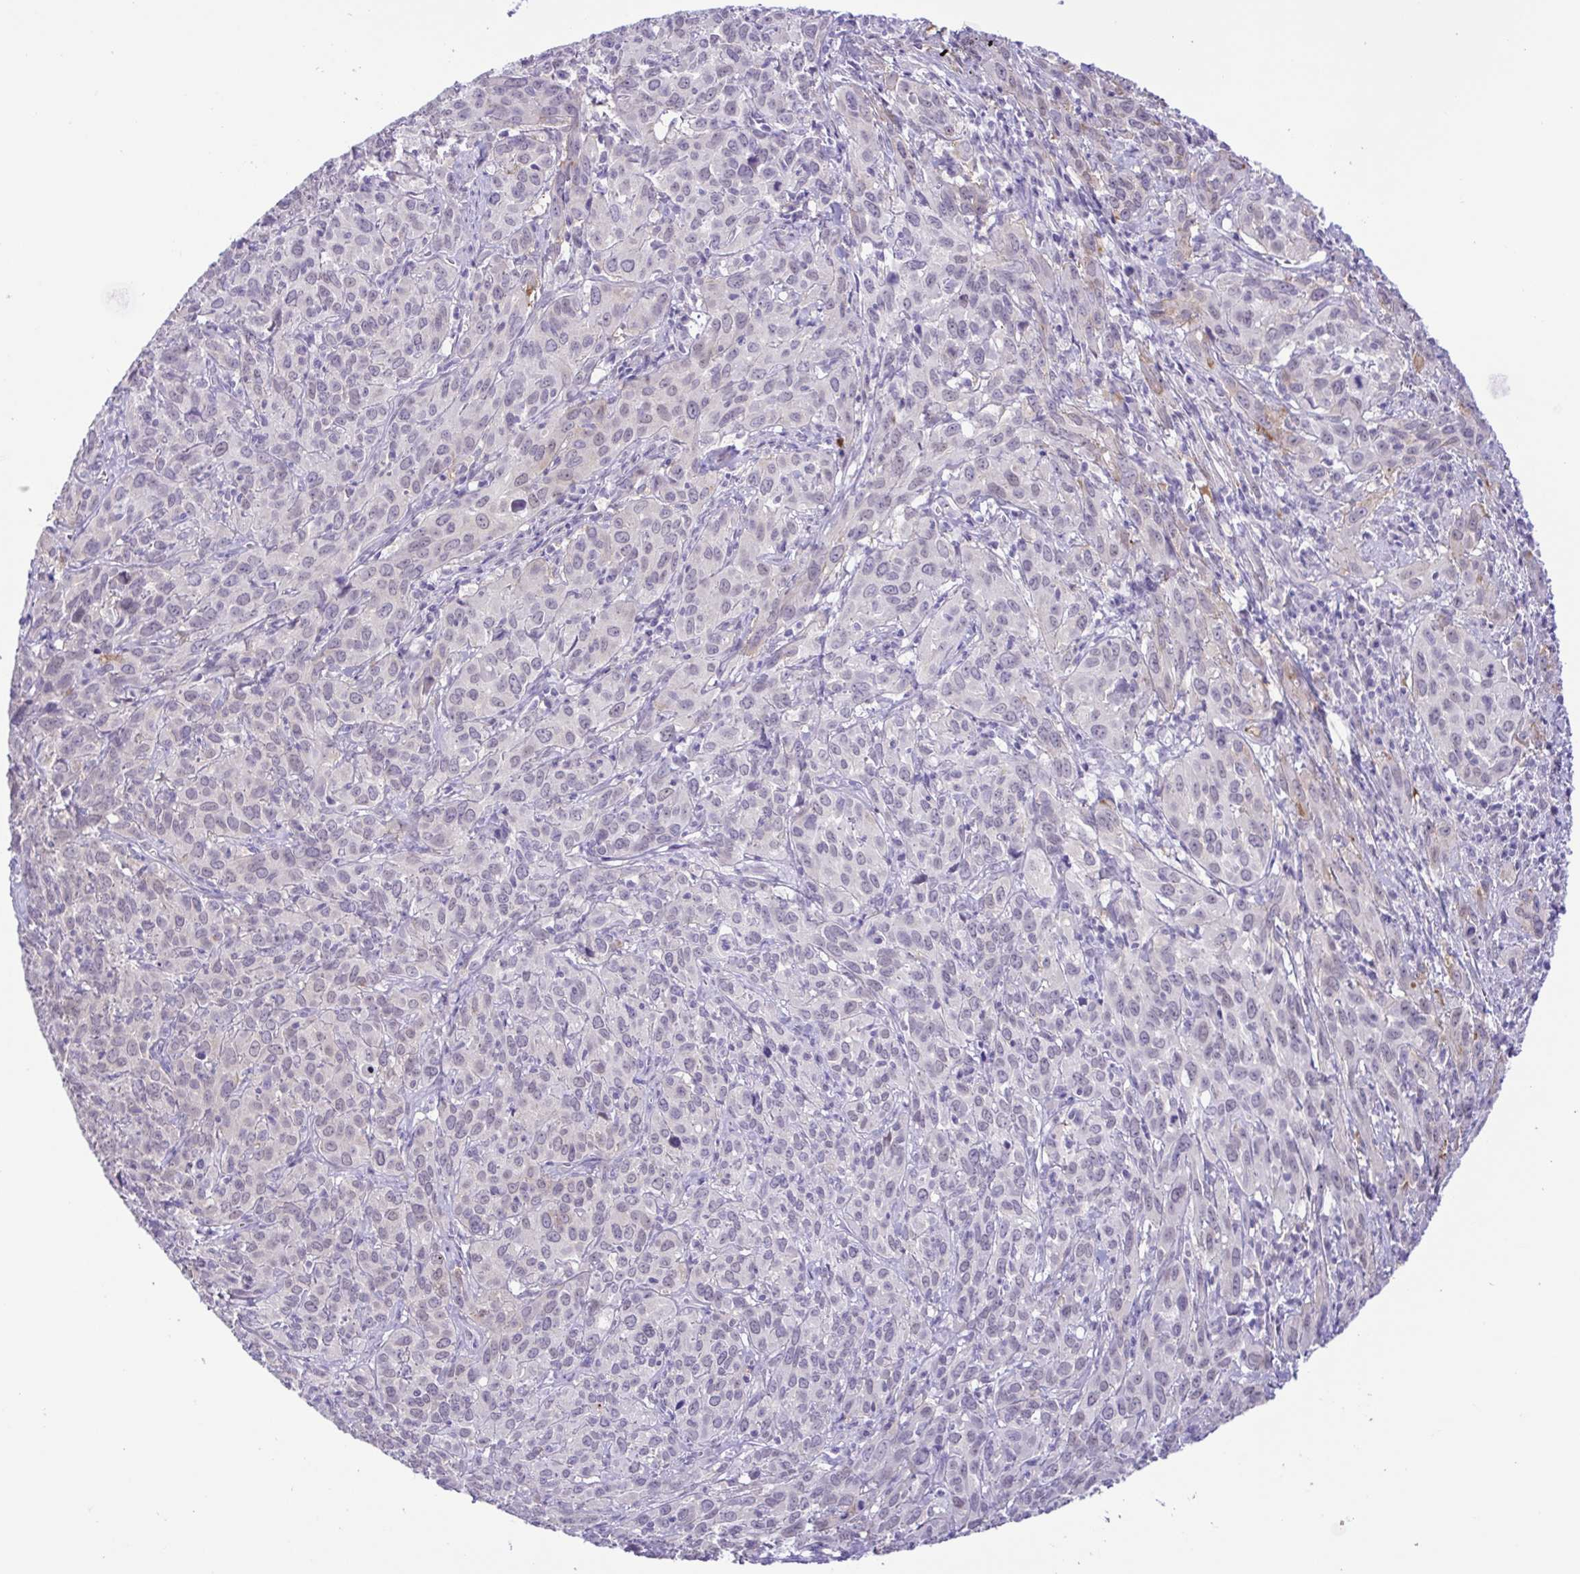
{"staining": {"intensity": "negative", "quantity": "none", "location": "none"}, "tissue": "cervical cancer", "cell_type": "Tumor cells", "image_type": "cancer", "snomed": [{"axis": "morphology", "description": "Squamous cell carcinoma, NOS"}, {"axis": "topography", "description": "Cervix"}], "caption": "Cervical cancer was stained to show a protein in brown. There is no significant positivity in tumor cells. (DAB IHC, high magnification).", "gene": "DCLK2", "patient": {"sex": "female", "age": 51}}